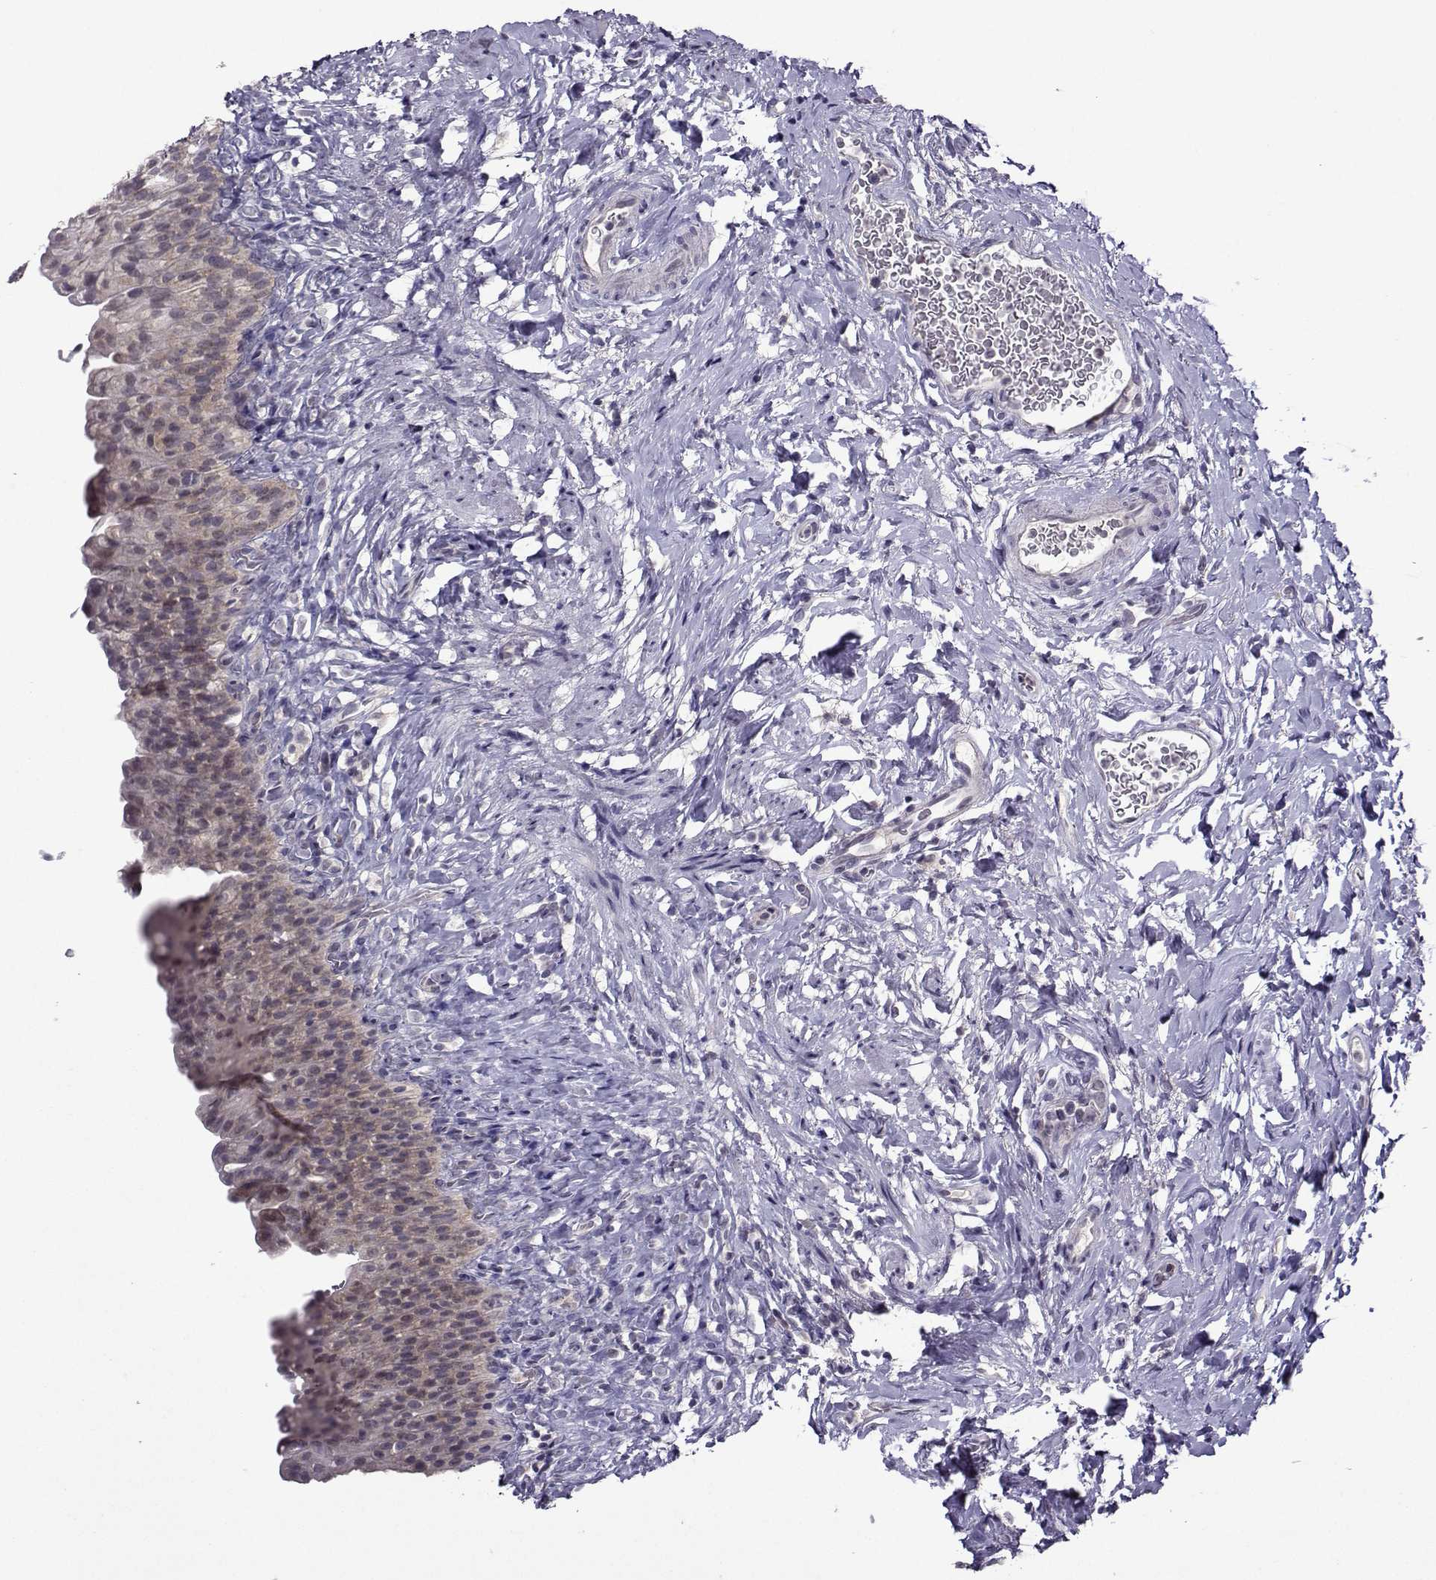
{"staining": {"intensity": "weak", "quantity": ">75%", "location": "cytoplasmic/membranous"}, "tissue": "urinary bladder", "cell_type": "Urothelial cells", "image_type": "normal", "snomed": [{"axis": "morphology", "description": "Normal tissue, NOS"}, {"axis": "topography", "description": "Urinary bladder"}], "caption": "A histopathology image of urinary bladder stained for a protein demonstrates weak cytoplasmic/membranous brown staining in urothelial cells.", "gene": "DDX20", "patient": {"sex": "male", "age": 76}}